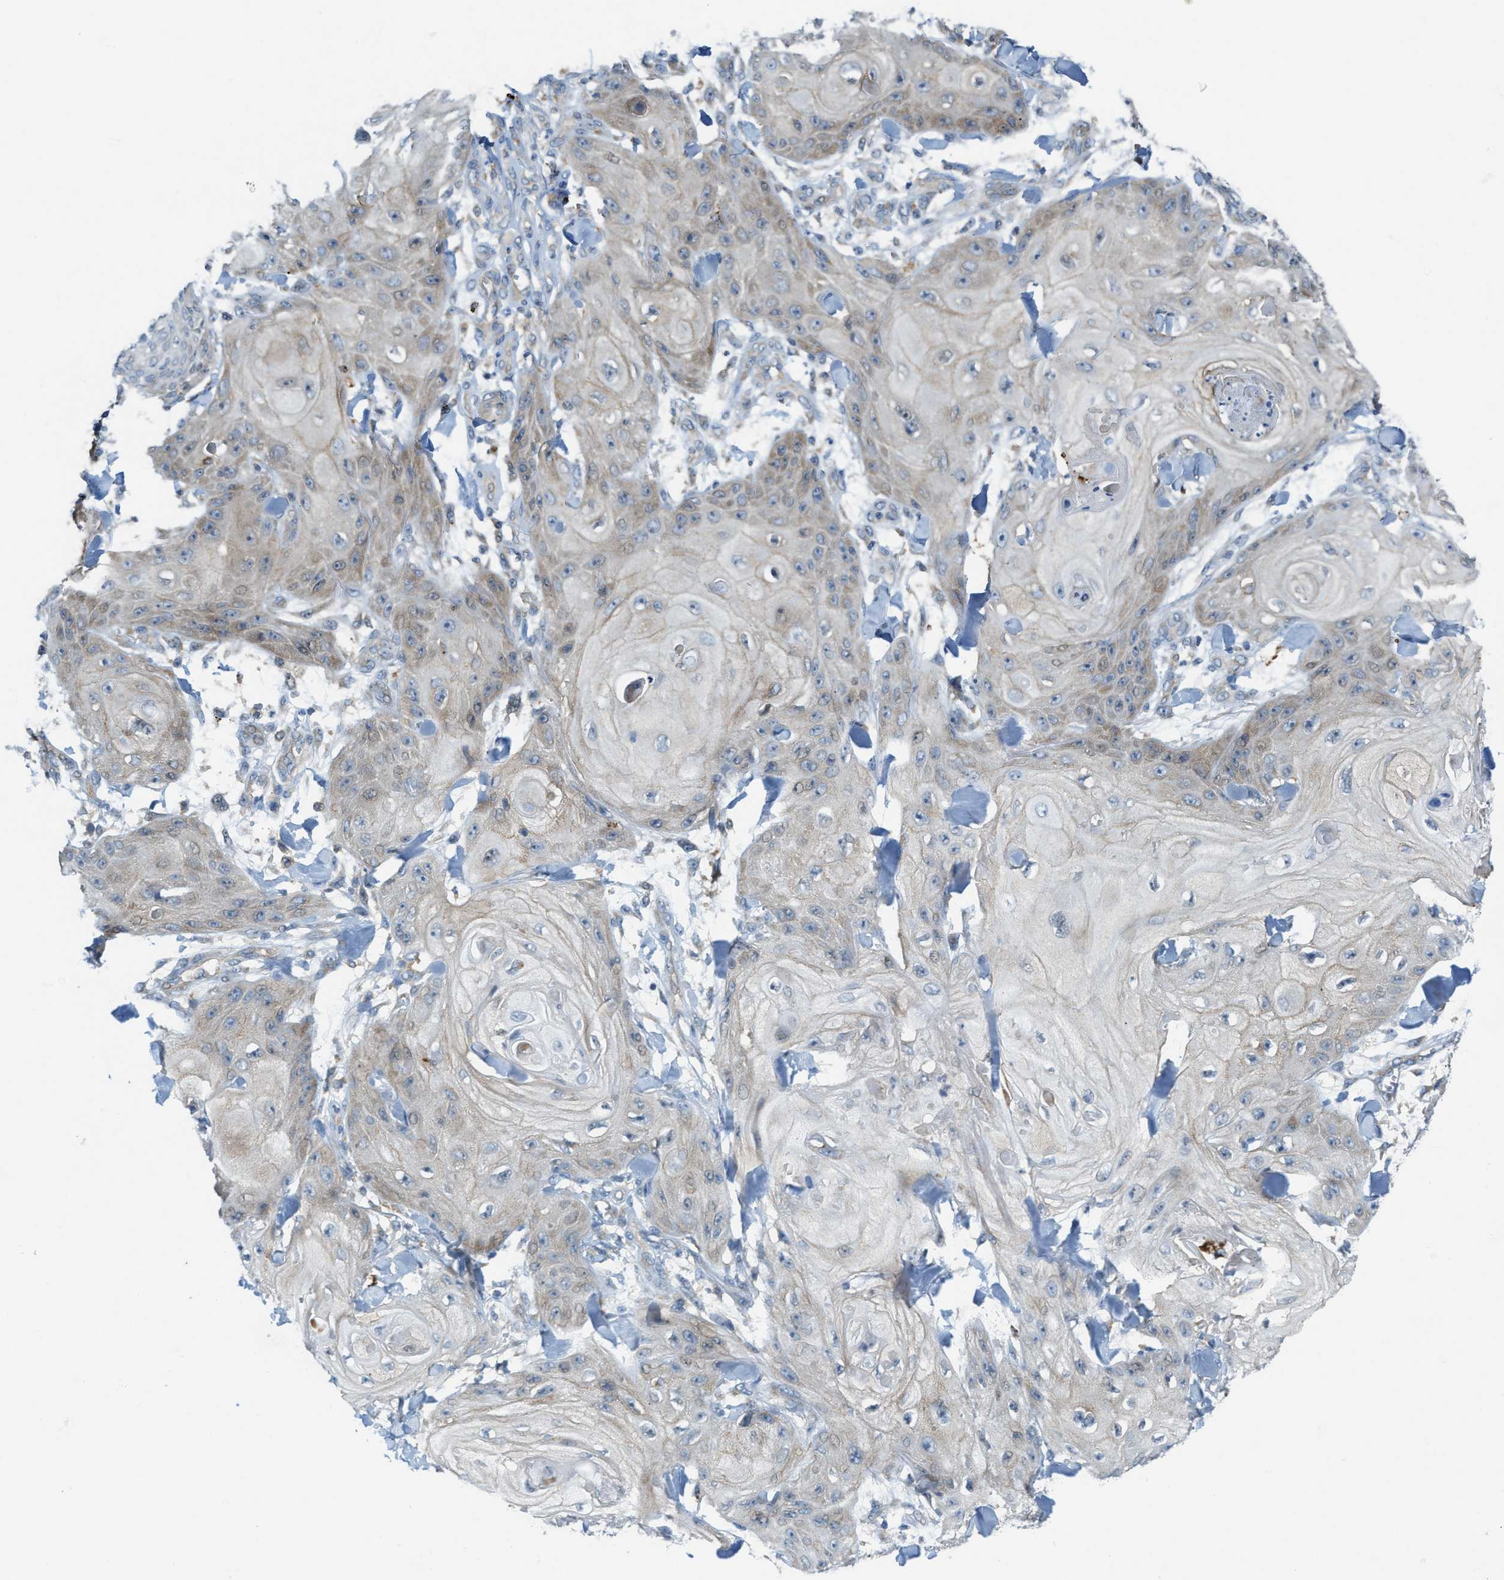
{"staining": {"intensity": "weak", "quantity": "<25%", "location": "cytoplasmic/membranous"}, "tissue": "skin cancer", "cell_type": "Tumor cells", "image_type": "cancer", "snomed": [{"axis": "morphology", "description": "Squamous cell carcinoma, NOS"}, {"axis": "topography", "description": "Skin"}], "caption": "IHC photomicrograph of squamous cell carcinoma (skin) stained for a protein (brown), which exhibits no positivity in tumor cells.", "gene": "KLHDC10", "patient": {"sex": "male", "age": 74}}